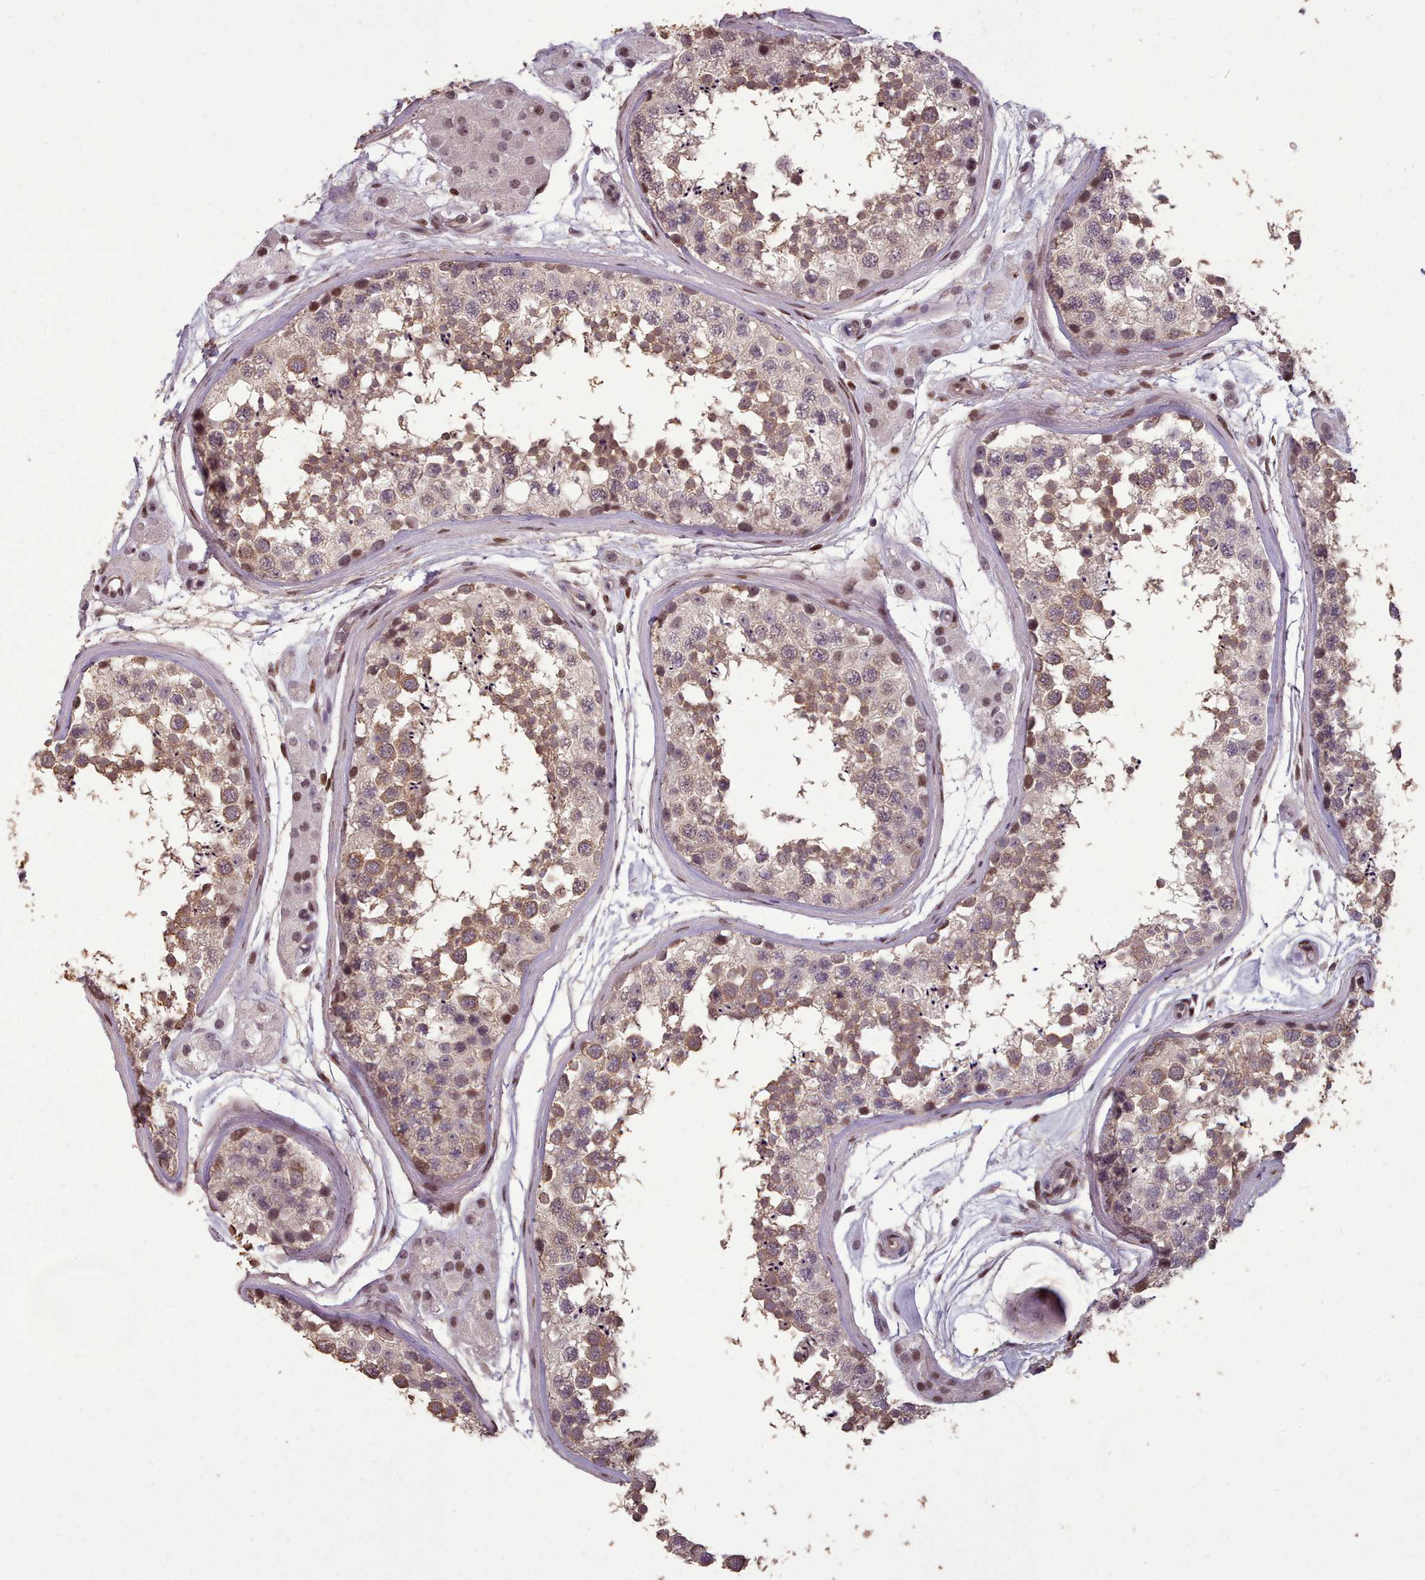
{"staining": {"intensity": "moderate", "quantity": "25%-75%", "location": "cytoplasmic/membranous,nuclear"}, "tissue": "testis", "cell_type": "Cells in seminiferous ducts", "image_type": "normal", "snomed": [{"axis": "morphology", "description": "Normal tissue, NOS"}, {"axis": "topography", "description": "Testis"}], "caption": "Protein staining by immunohistochemistry demonstrates moderate cytoplasmic/membranous,nuclear positivity in about 25%-75% of cells in seminiferous ducts in benign testis. (Stains: DAB in brown, nuclei in blue, Microscopy: brightfield microscopy at high magnification).", "gene": "ENSA", "patient": {"sex": "male", "age": 56}}